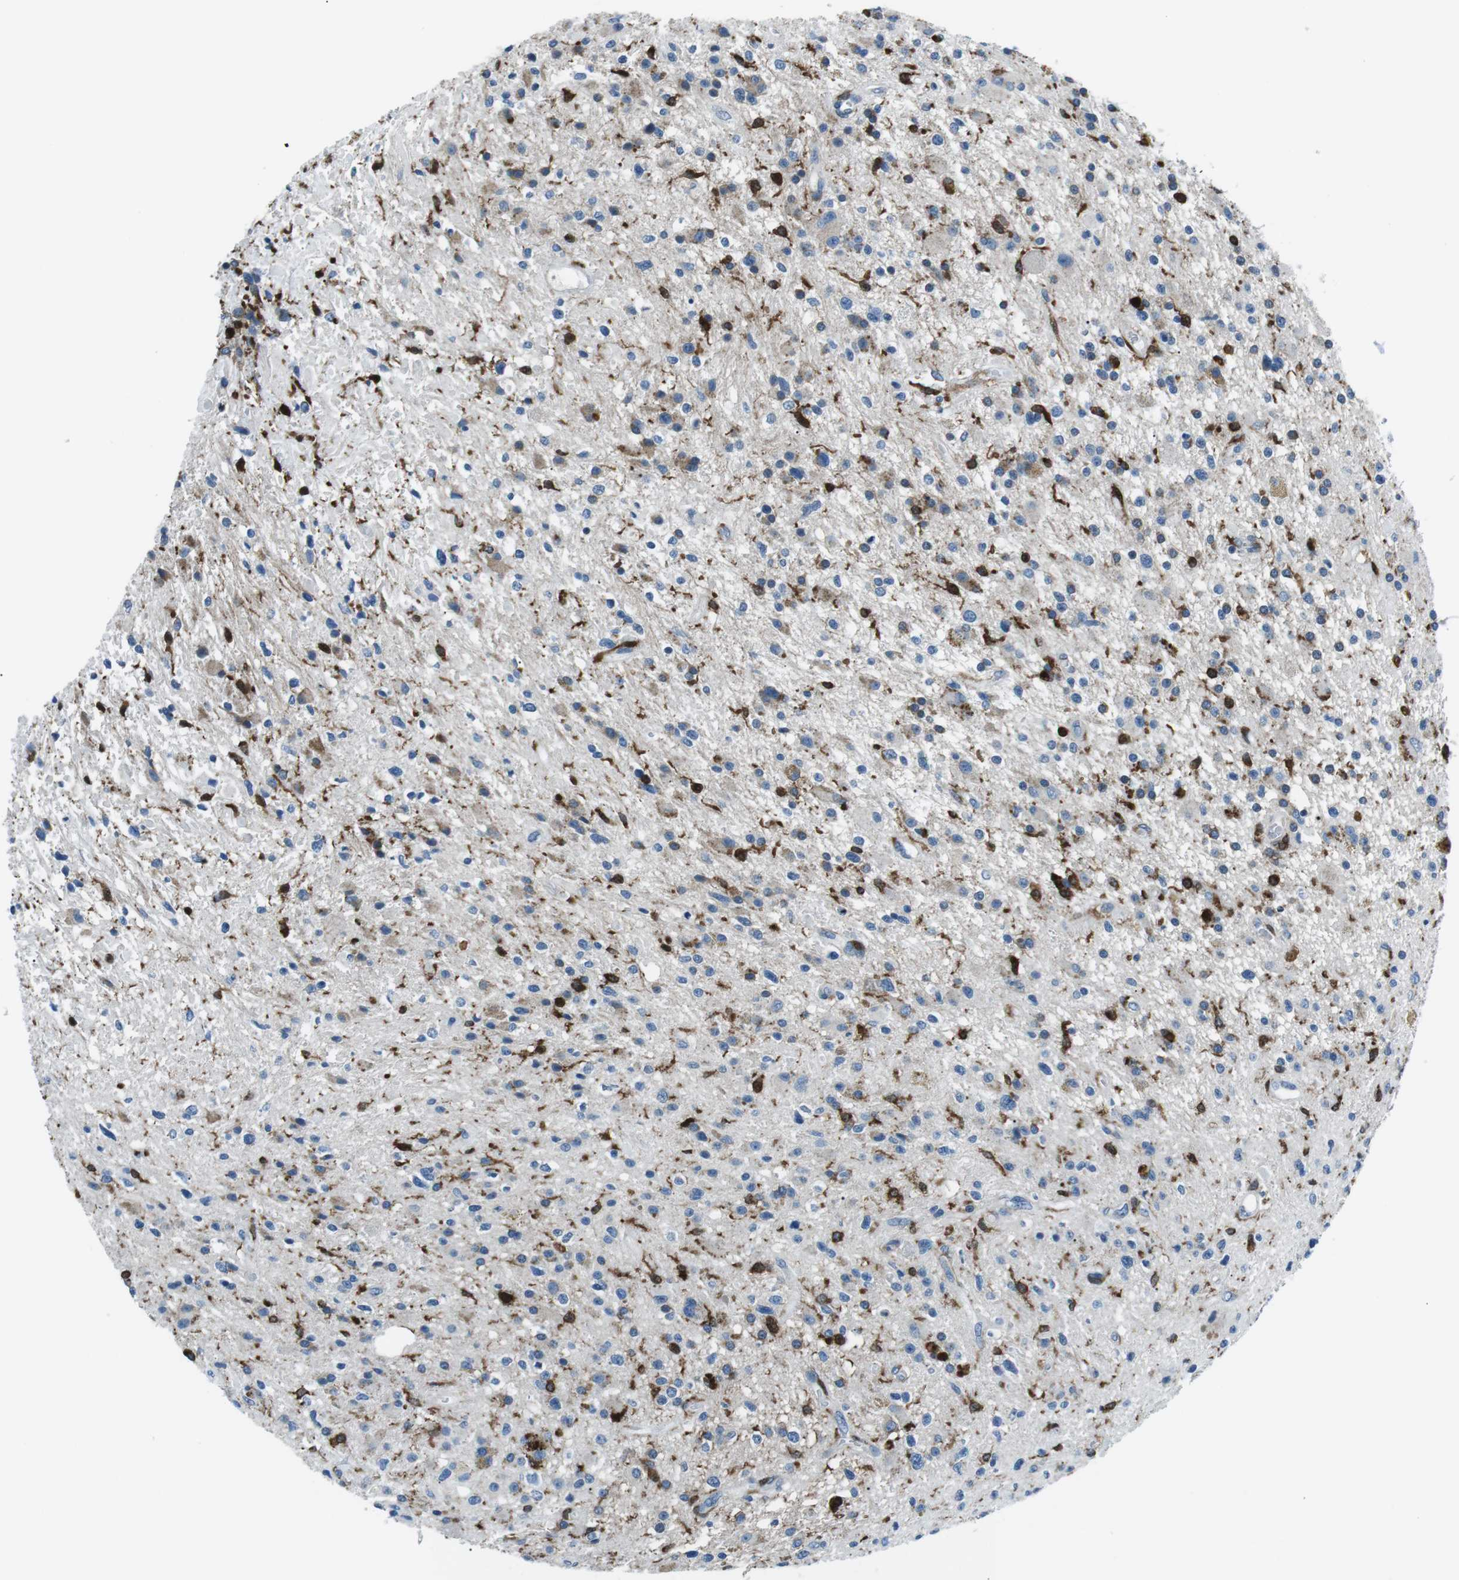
{"staining": {"intensity": "weak", "quantity": "<25%", "location": "cytoplasmic/membranous"}, "tissue": "glioma", "cell_type": "Tumor cells", "image_type": "cancer", "snomed": [{"axis": "morphology", "description": "Glioma, malignant, High grade"}, {"axis": "topography", "description": "Brain"}], "caption": "IHC of human malignant high-grade glioma demonstrates no positivity in tumor cells. (Brightfield microscopy of DAB (3,3'-diaminobenzidine) immunohistochemistry (IHC) at high magnification).", "gene": "BLNK", "patient": {"sex": "male", "age": 33}}